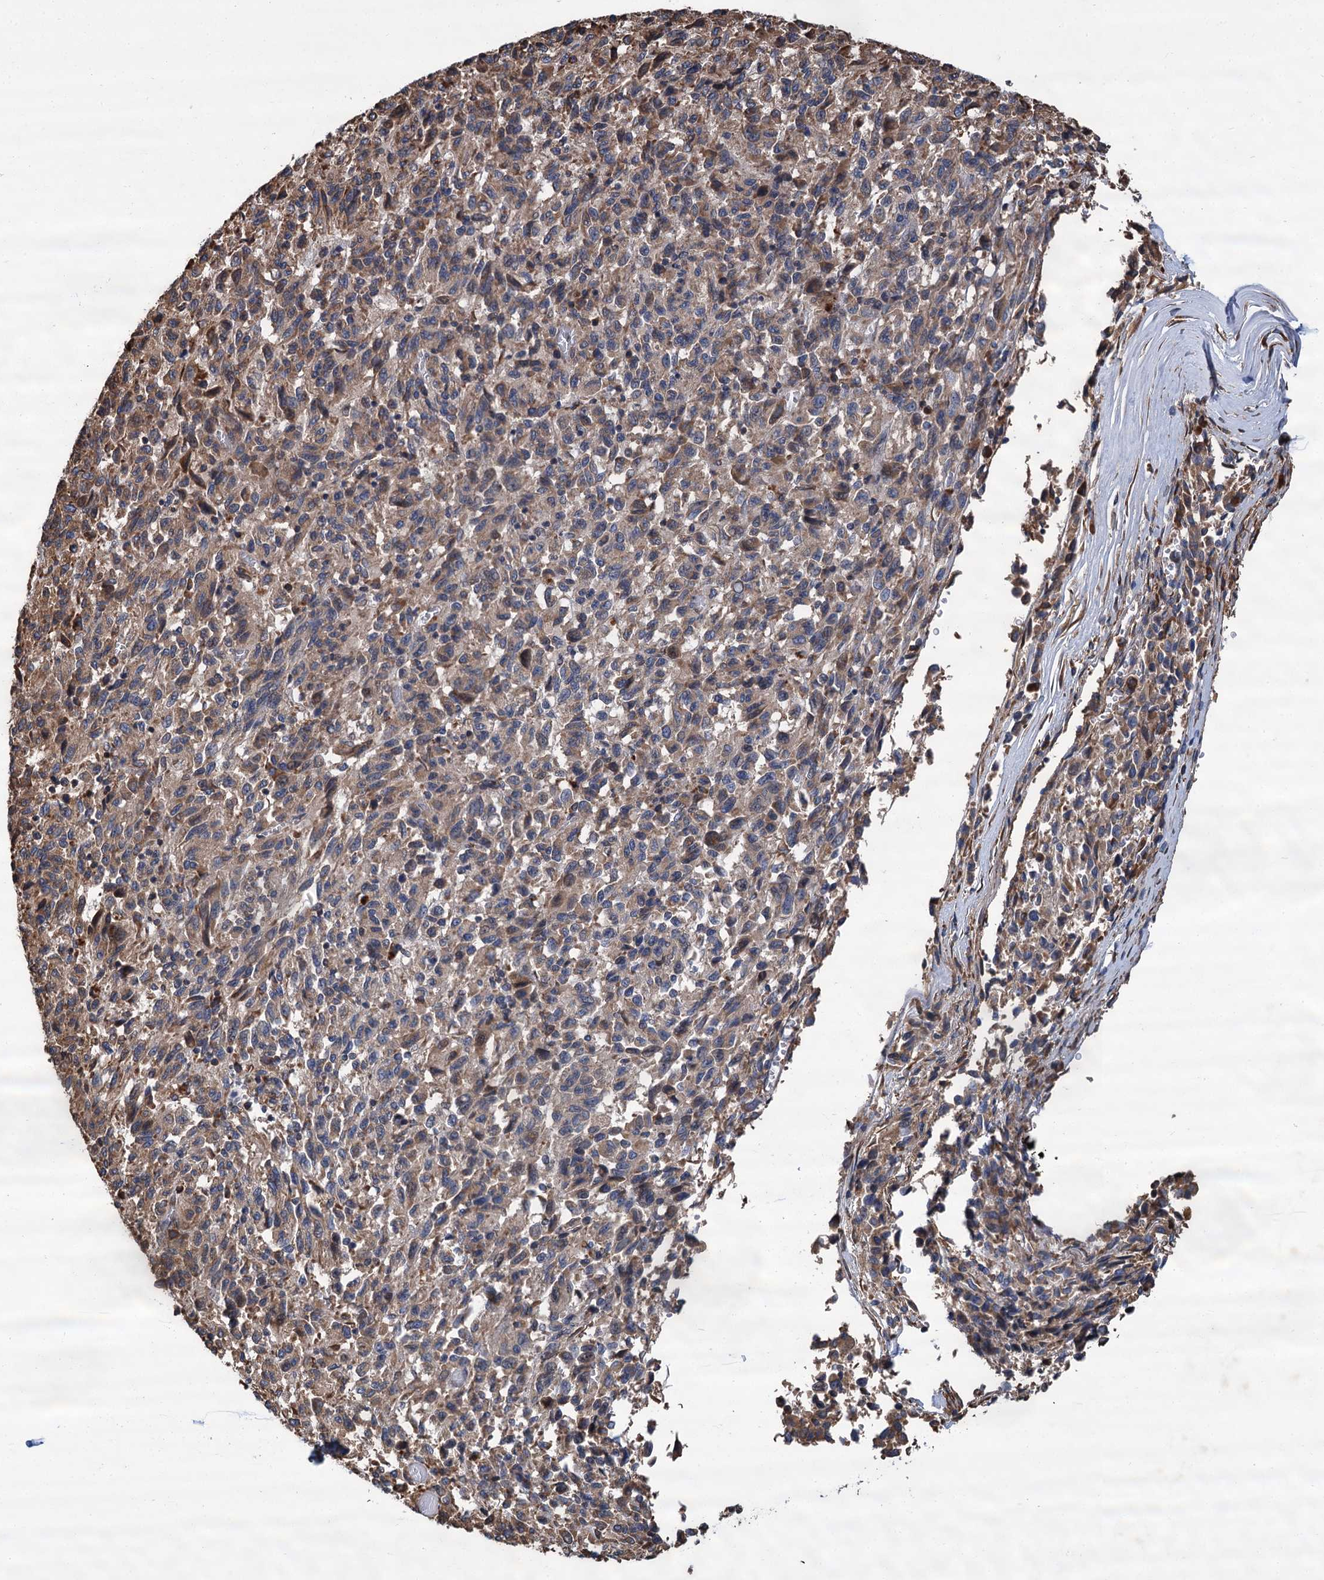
{"staining": {"intensity": "moderate", "quantity": "25%-75%", "location": "cytoplasmic/membranous"}, "tissue": "melanoma", "cell_type": "Tumor cells", "image_type": "cancer", "snomed": [{"axis": "morphology", "description": "Malignant melanoma, Metastatic site"}, {"axis": "topography", "description": "Lung"}], "caption": "Tumor cells show moderate cytoplasmic/membranous staining in about 25%-75% of cells in melanoma.", "gene": "LINS1", "patient": {"sex": "male", "age": 64}}